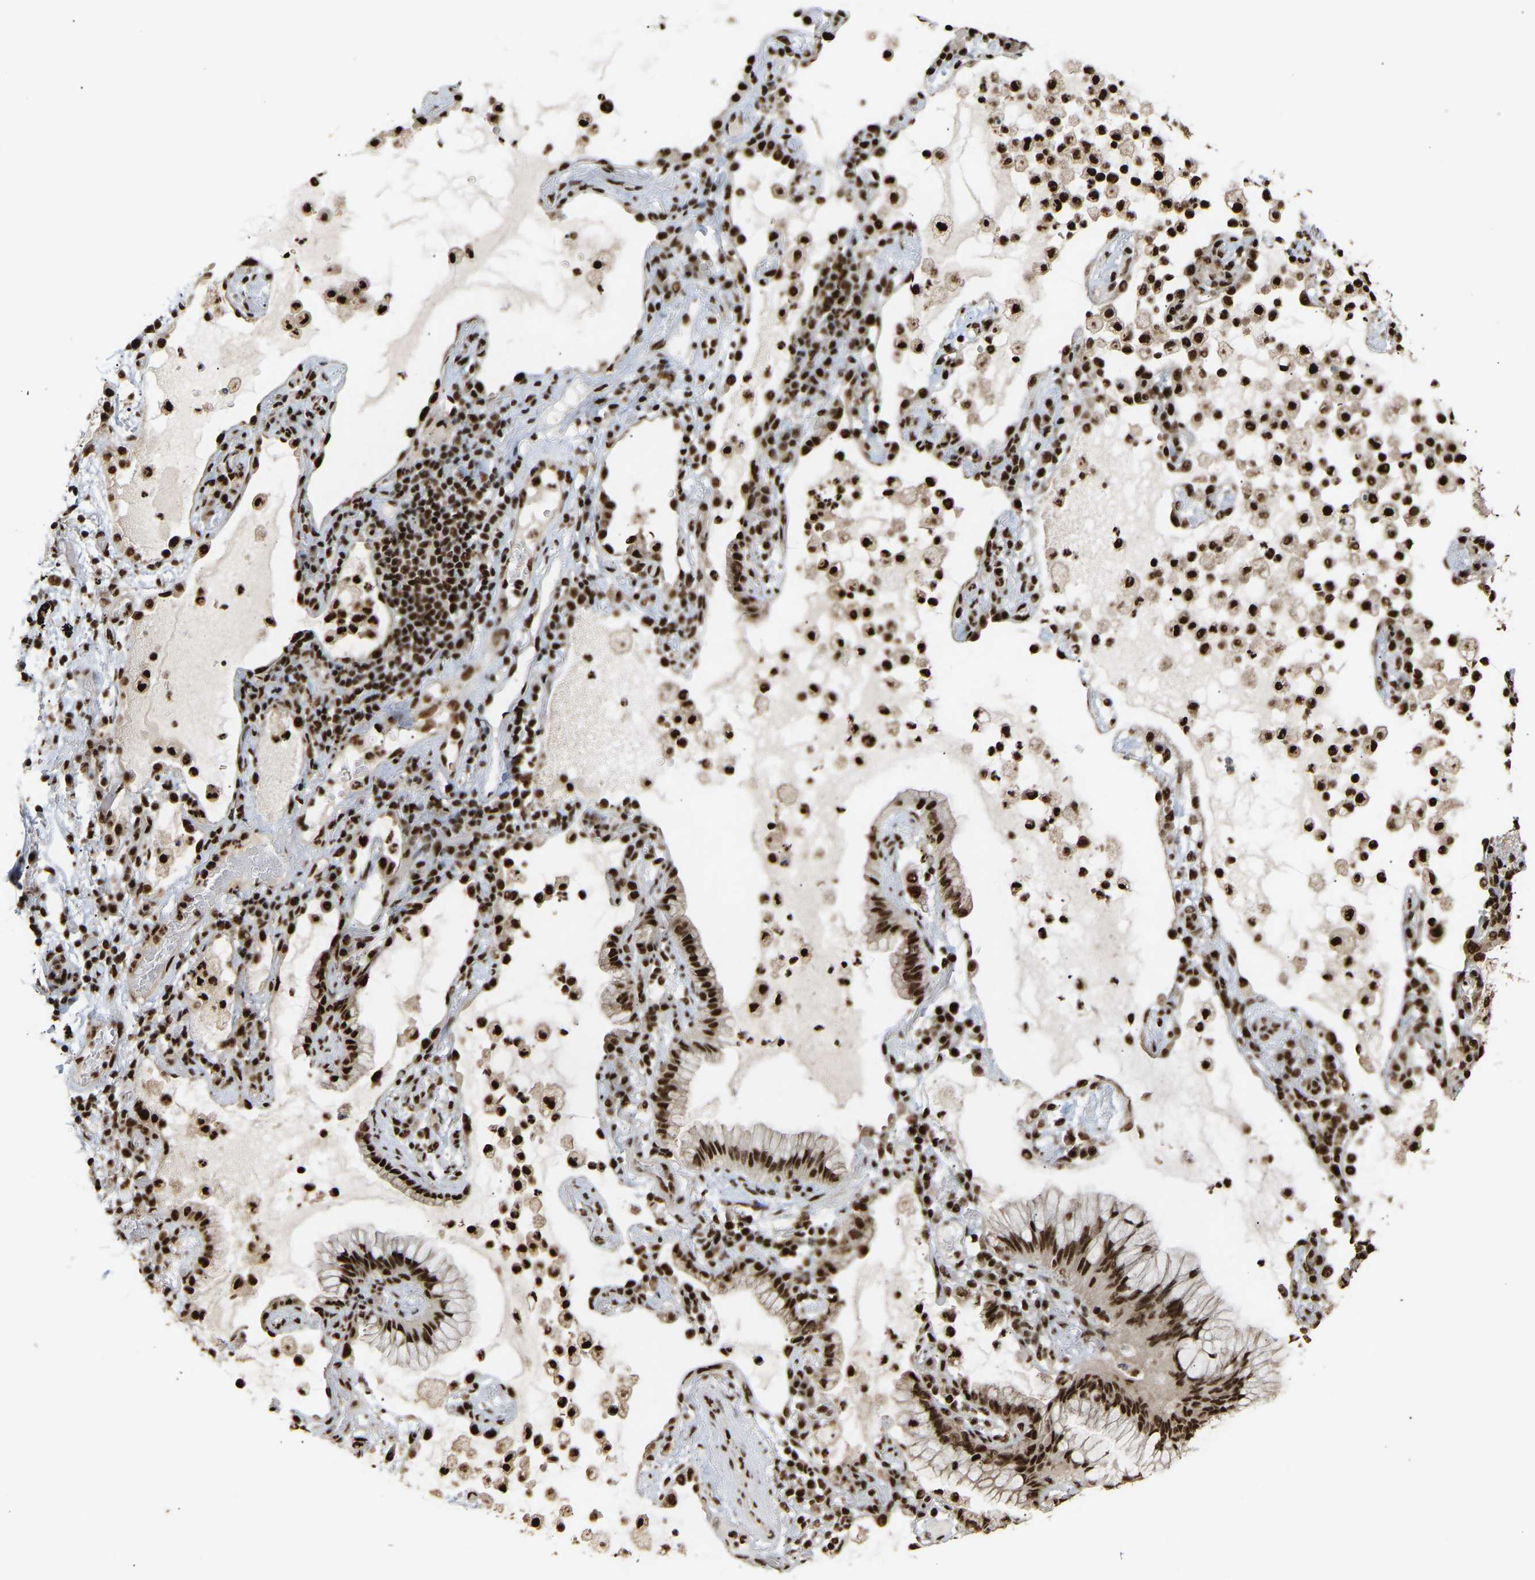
{"staining": {"intensity": "strong", "quantity": ">75%", "location": "nuclear"}, "tissue": "lung cancer", "cell_type": "Tumor cells", "image_type": "cancer", "snomed": [{"axis": "morphology", "description": "Adenocarcinoma, NOS"}, {"axis": "topography", "description": "Lung"}], "caption": "Brown immunohistochemical staining in adenocarcinoma (lung) shows strong nuclear expression in about >75% of tumor cells.", "gene": "ALYREF", "patient": {"sex": "female", "age": 70}}